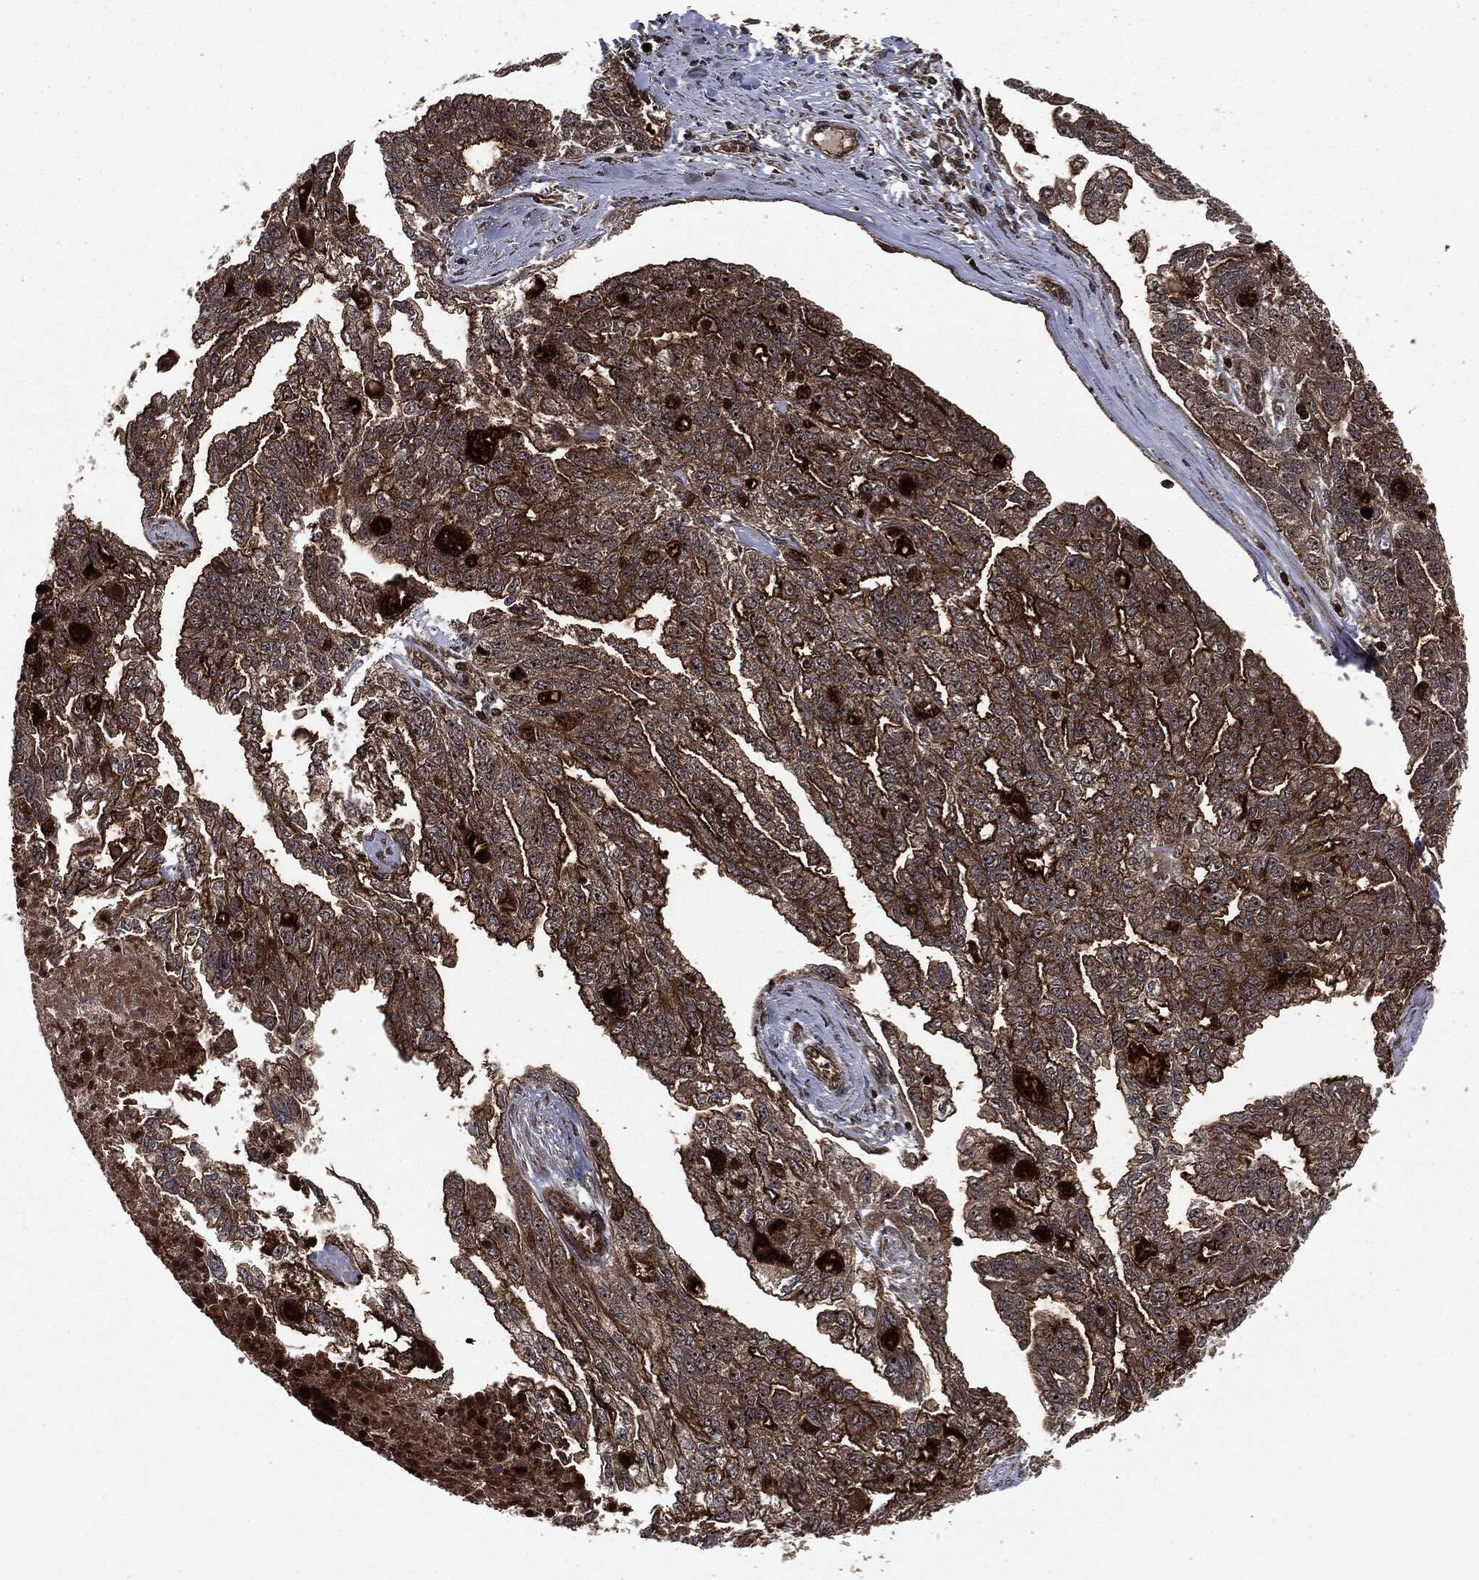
{"staining": {"intensity": "moderate", "quantity": ">75%", "location": "cytoplasmic/membranous"}, "tissue": "ovarian cancer", "cell_type": "Tumor cells", "image_type": "cancer", "snomed": [{"axis": "morphology", "description": "Cystadenocarcinoma, serous, NOS"}, {"axis": "topography", "description": "Ovary"}], "caption": "Immunohistochemistry histopathology image of human ovarian serous cystadenocarcinoma stained for a protein (brown), which demonstrates medium levels of moderate cytoplasmic/membranous staining in about >75% of tumor cells.", "gene": "CARD6", "patient": {"sex": "female", "age": 51}}